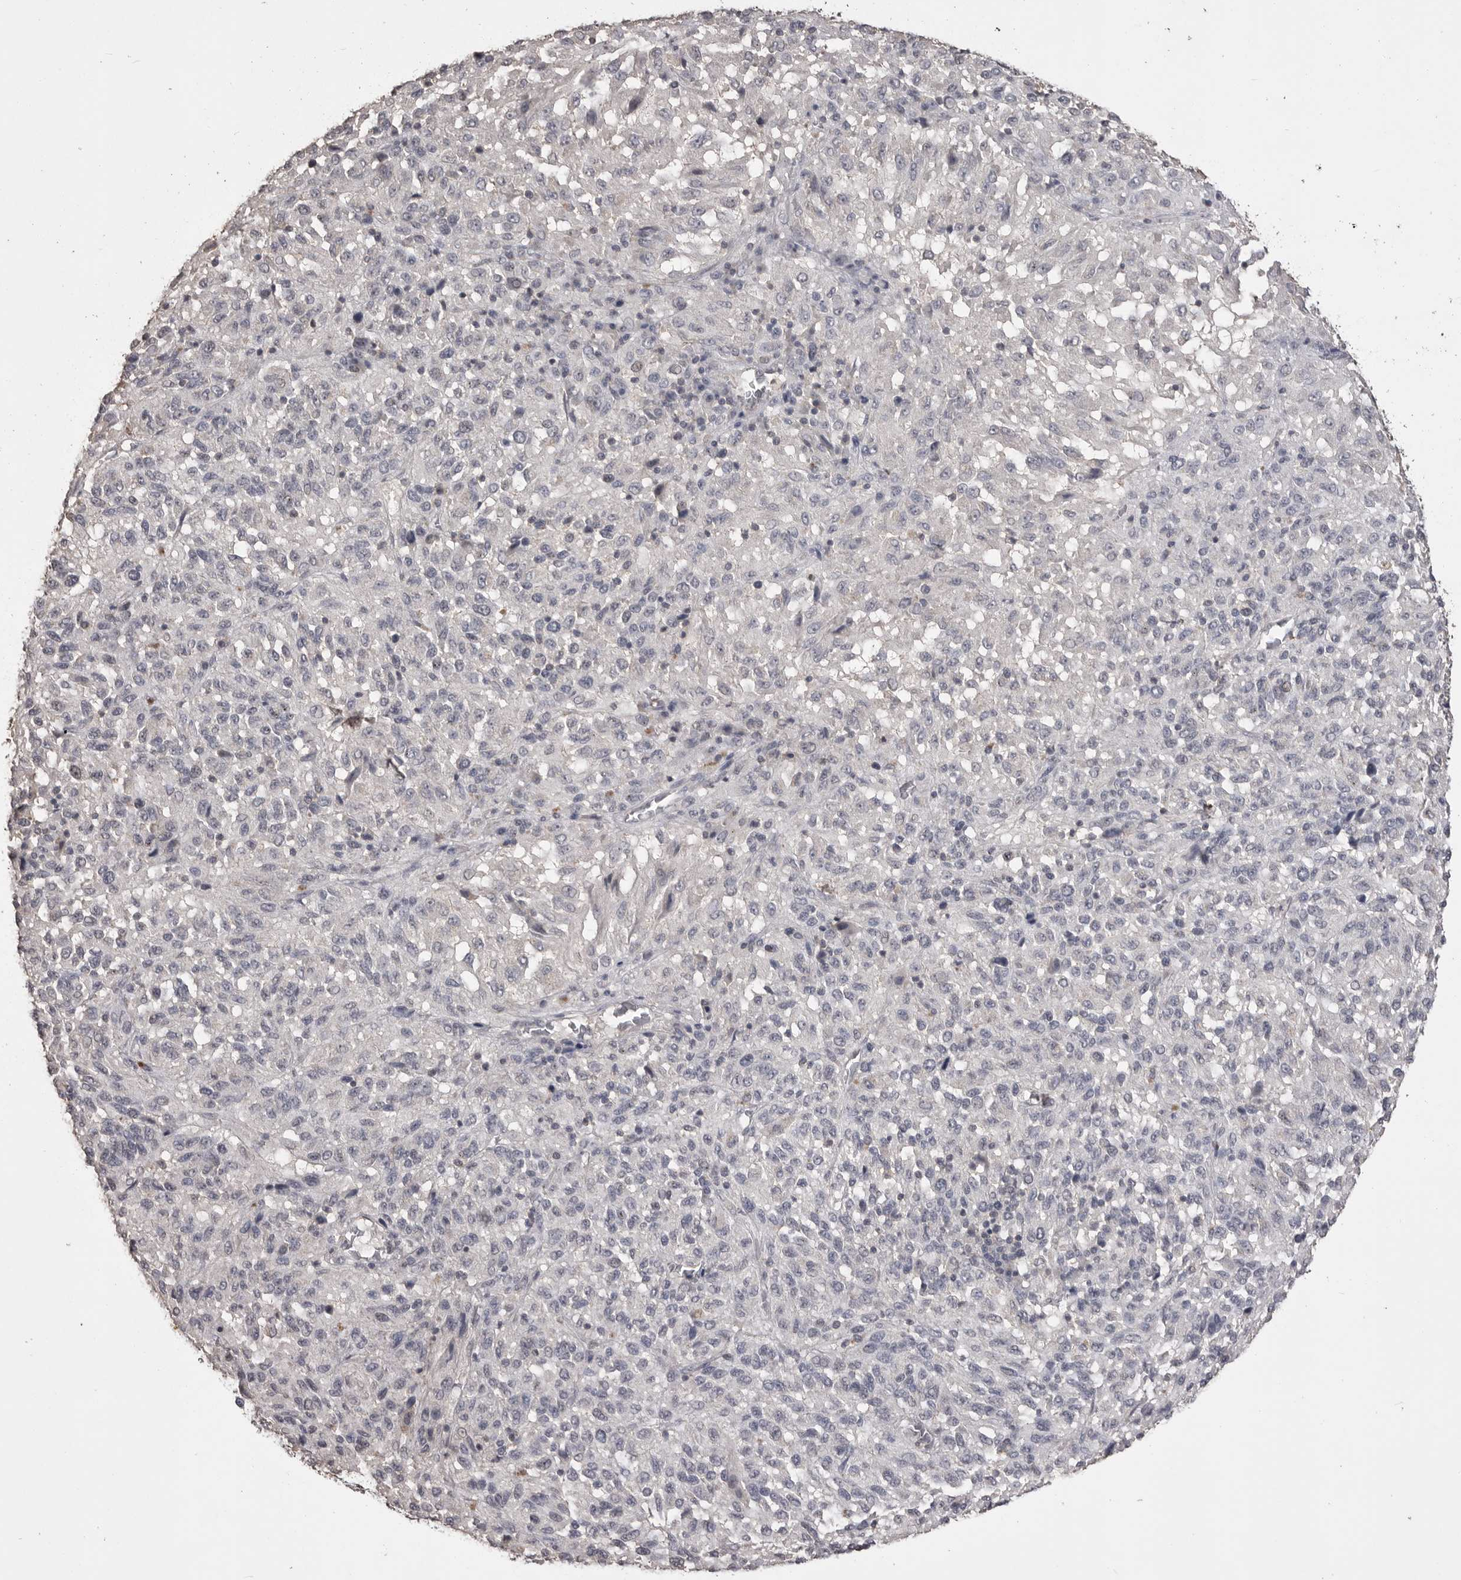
{"staining": {"intensity": "negative", "quantity": "none", "location": "none"}, "tissue": "melanoma", "cell_type": "Tumor cells", "image_type": "cancer", "snomed": [{"axis": "morphology", "description": "Malignant melanoma, Metastatic site"}, {"axis": "topography", "description": "Lung"}], "caption": "Human malignant melanoma (metastatic site) stained for a protein using immunohistochemistry (IHC) exhibits no staining in tumor cells.", "gene": "MMP7", "patient": {"sex": "male", "age": 64}}